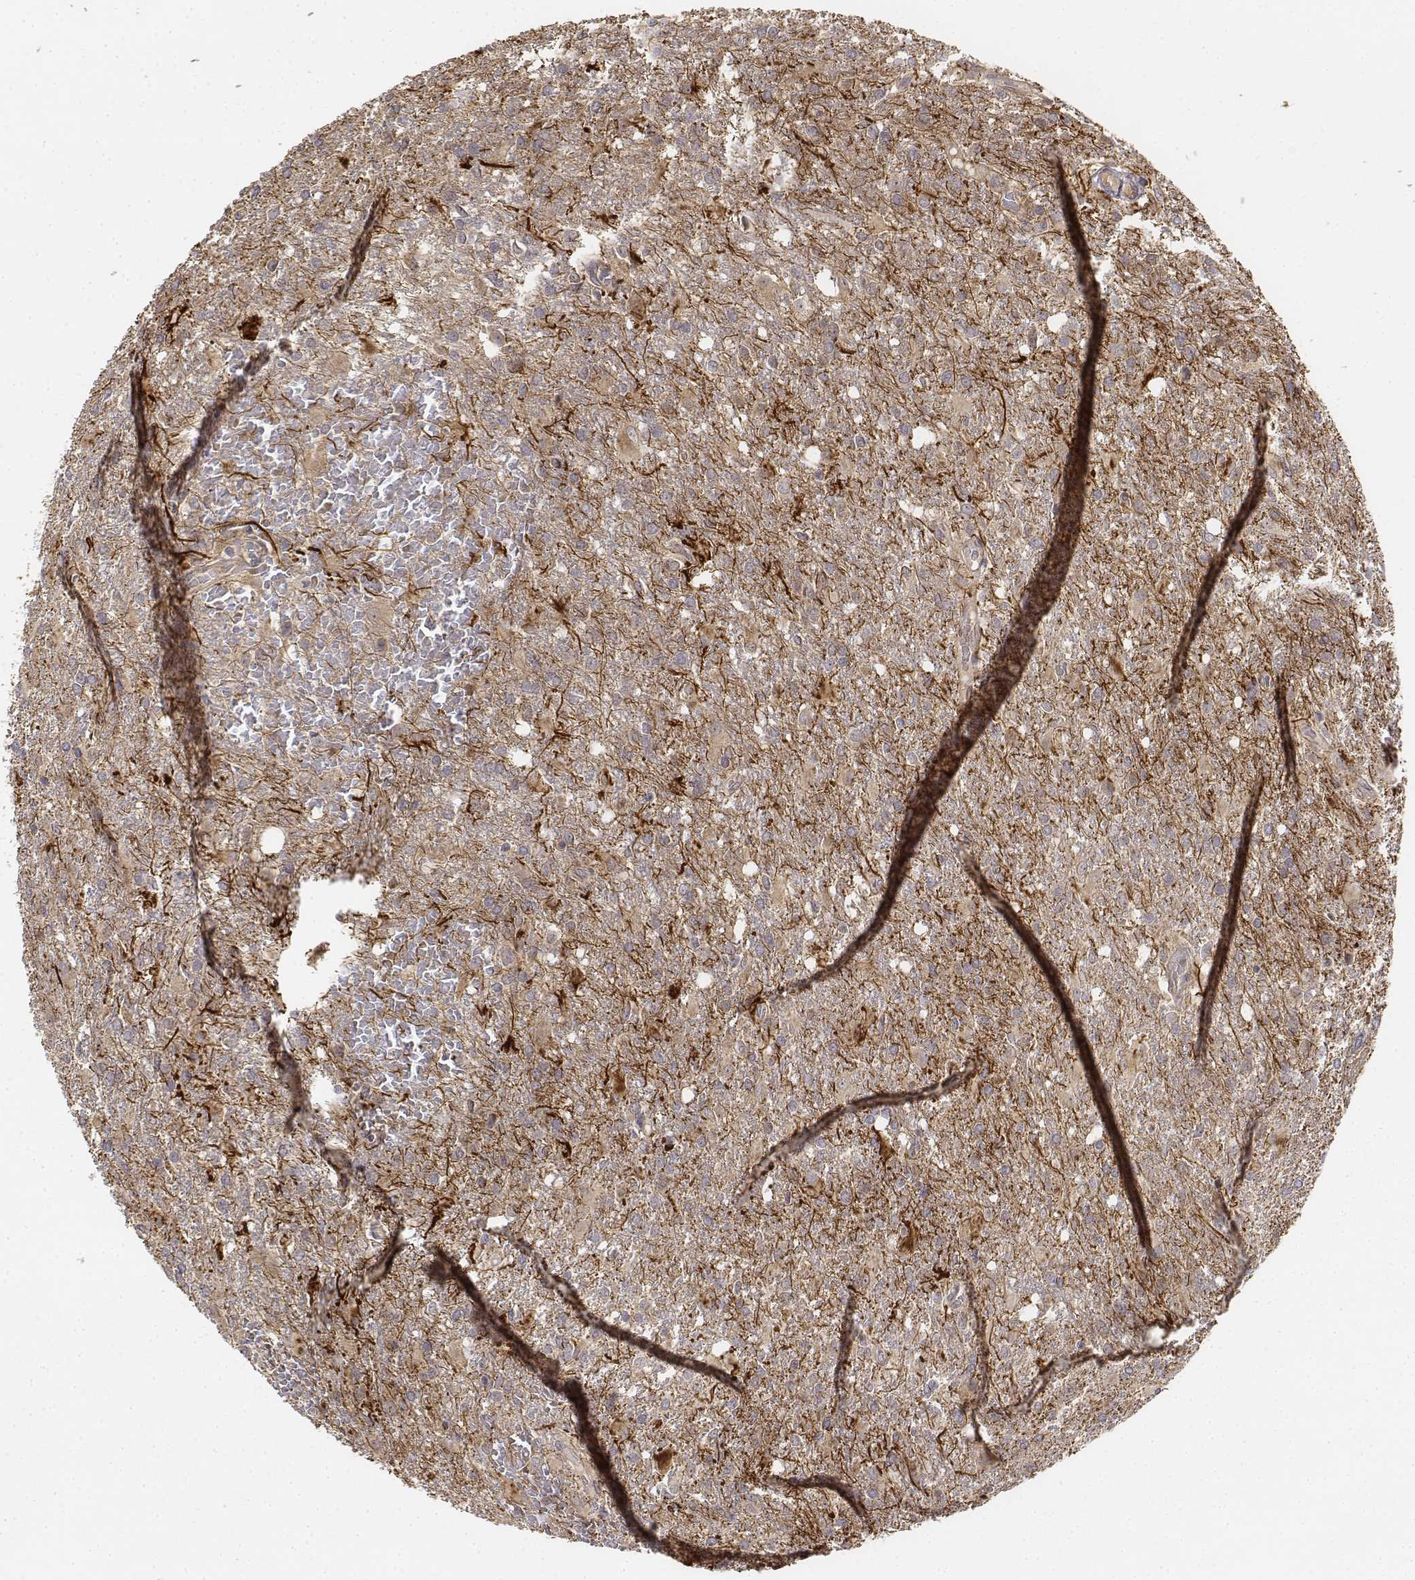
{"staining": {"intensity": "weak", "quantity": "25%-75%", "location": "cytoplasmic/membranous"}, "tissue": "glioma", "cell_type": "Tumor cells", "image_type": "cancer", "snomed": [{"axis": "morphology", "description": "Glioma, malignant, High grade"}, {"axis": "topography", "description": "Brain"}], "caption": "A low amount of weak cytoplasmic/membranous expression is seen in about 25%-75% of tumor cells in glioma tissue. The staining was performed using DAB (3,3'-diaminobenzidine) to visualize the protein expression in brown, while the nuclei were stained in blue with hematoxylin (Magnification: 20x).", "gene": "FBXO21", "patient": {"sex": "male", "age": 68}}